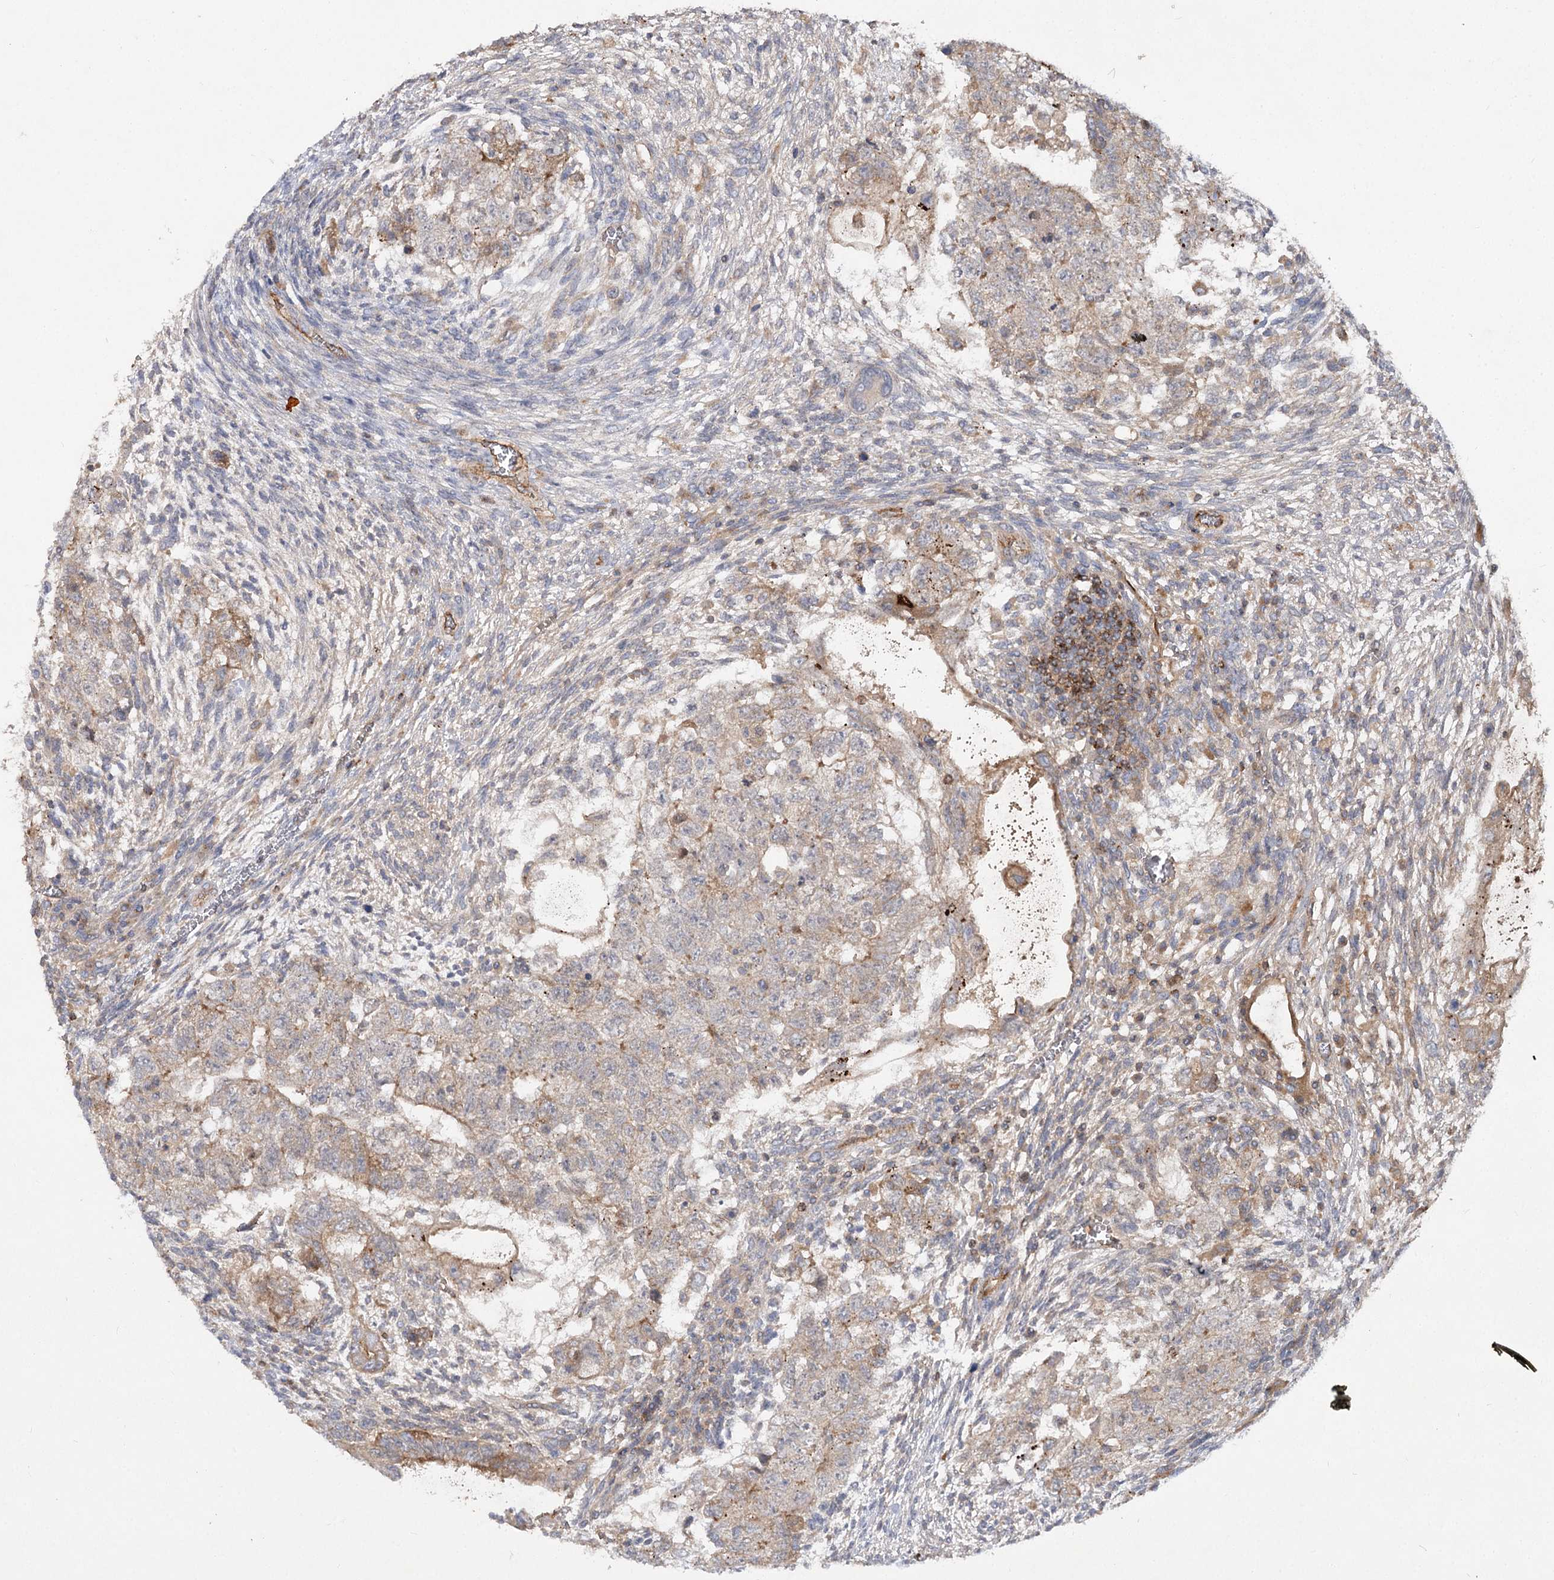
{"staining": {"intensity": "weak", "quantity": ">75%", "location": "cytoplasmic/membranous"}, "tissue": "testis cancer", "cell_type": "Tumor cells", "image_type": "cancer", "snomed": [{"axis": "morphology", "description": "Carcinoma, Embryonal, NOS"}, {"axis": "topography", "description": "Testis"}], "caption": "A brown stain labels weak cytoplasmic/membranous staining of a protein in testis cancer (embryonal carcinoma) tumor cells.", "gene": "KIAA0825", "patient": {"sex": "male", "age": 37}}